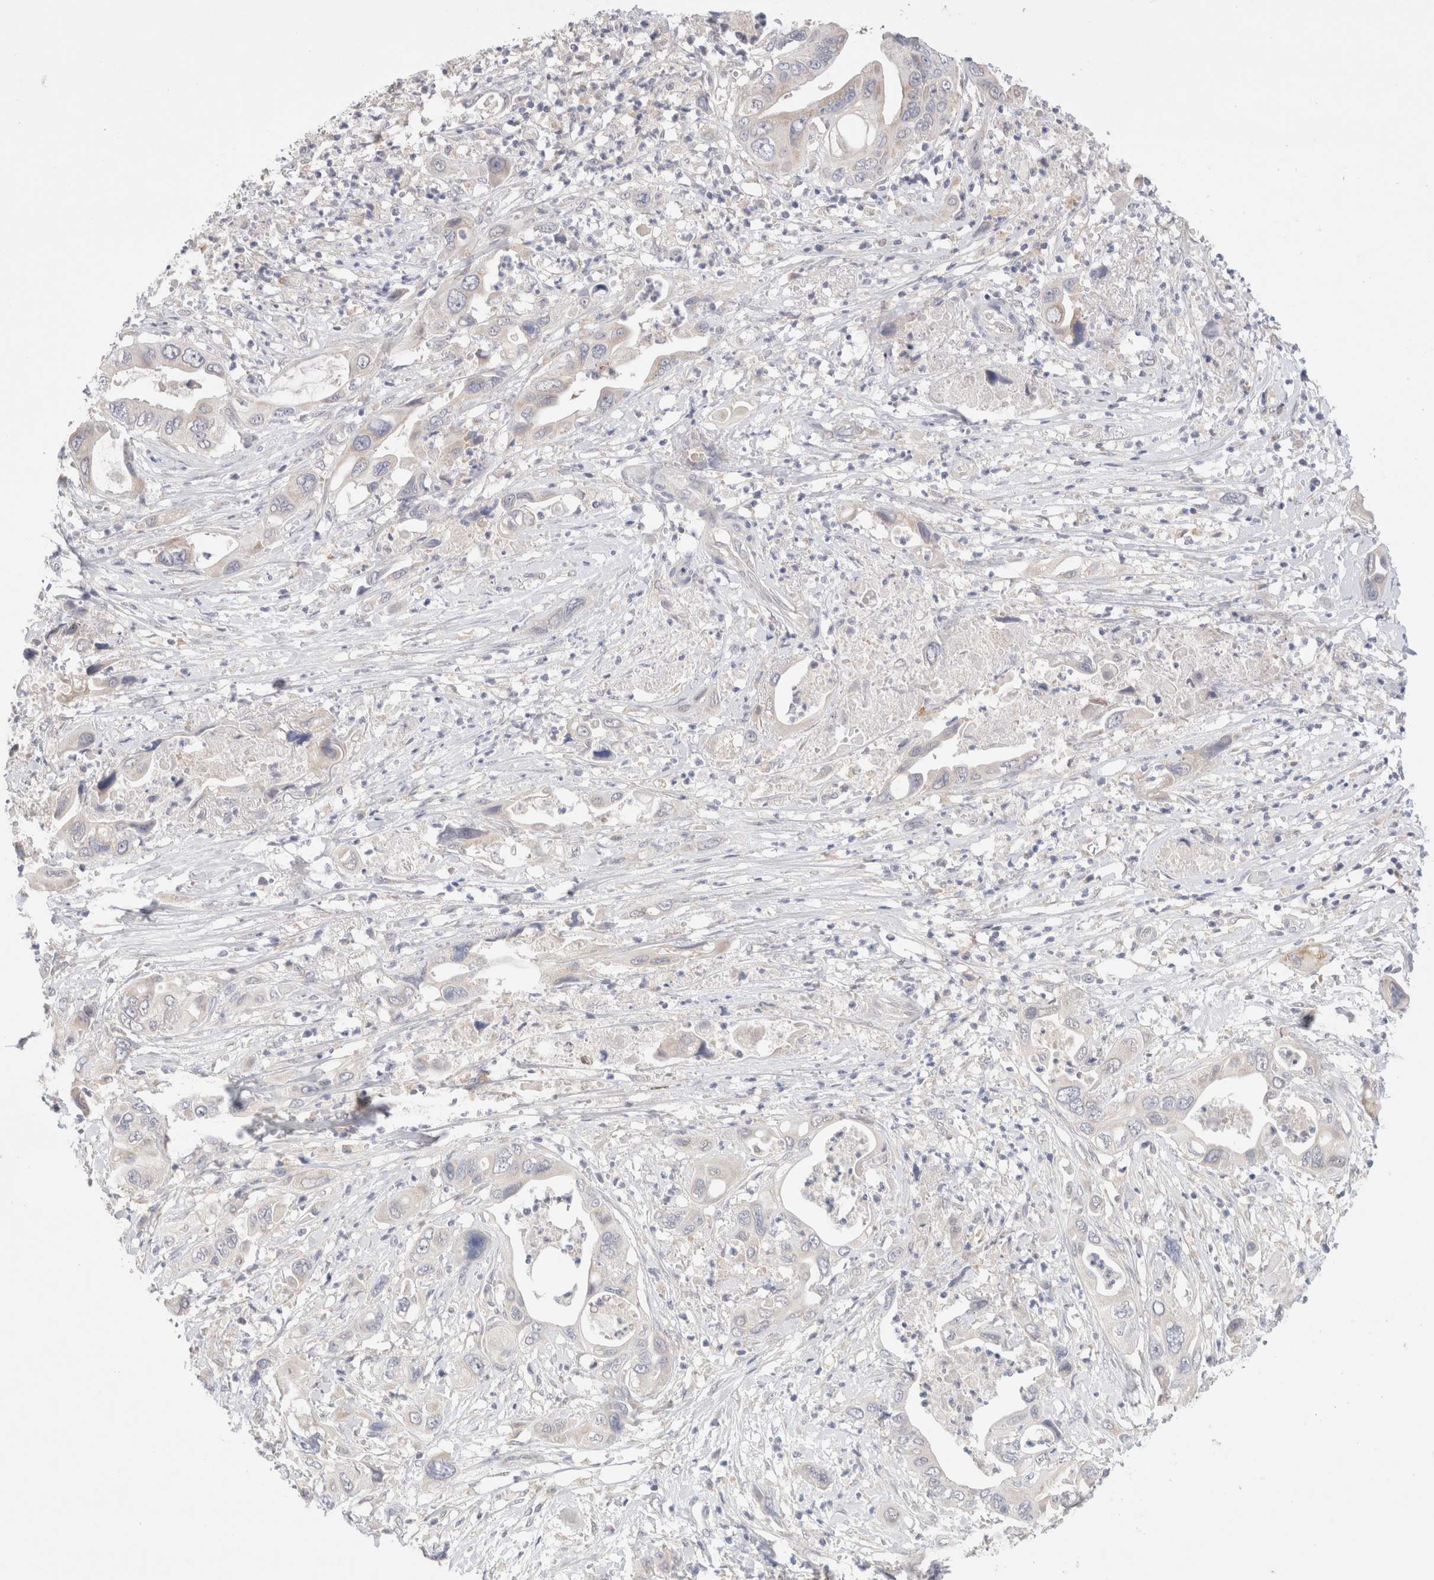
{"staining": {"intensity": "weak", "quantity": "<25%", "location": "cytoplasmic/membranous"}, "tissue": "pancreatic cancer", "cell_type": "Tumor cells", "image_type": "cancer", "snomed": [{"axis": "morphology", "description": "Adenocarcinoma, NOS"}, {"axis": "topography", "description": "Pancreas"}], "caption": "An image of pancreatic cancer stained for a protein shows no brown staining in tumor cells.", "gene": "SPATA20", "patient": {"sex": "male", "age": 66}}